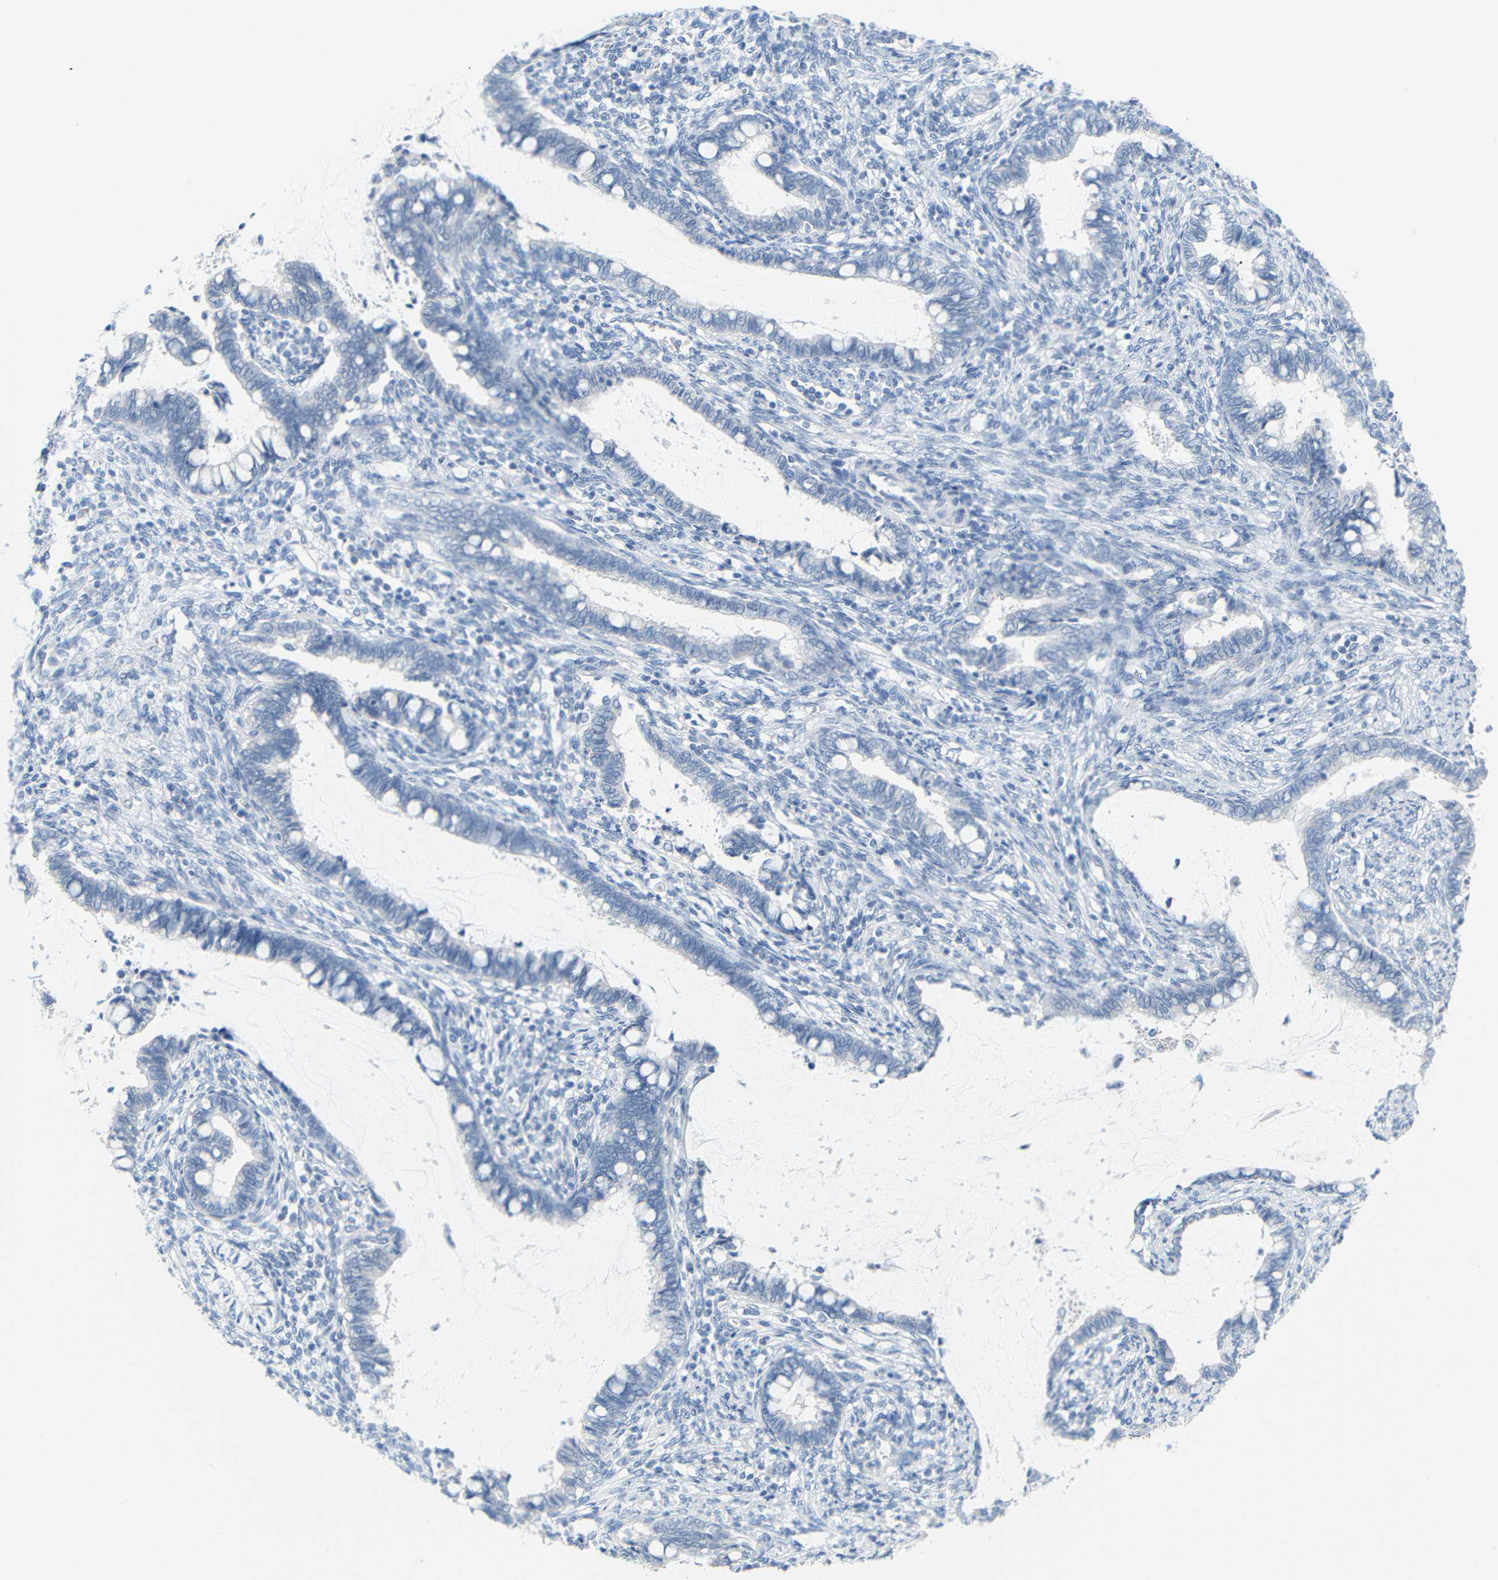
{"staining": {"intensity": "negative", "quantity": "none", "location": "none"}, "tissue": "cervical cancer", "cell_type": "Tumor cells", "image_type": "cancer", "snomed": [{"axis": "morphology", "description": "Adenocarcinoma, NOS"}, {"axis": "topography", "description": "Cervix"}], "caption": "High power microscopy histopathology image of an IHC photomicrograph of adenocarcinoma (cervical), revealing no significant expression in tumor cells.", "gene": "OPN1SW", "patient": {"sex": "female", "age": 44}}